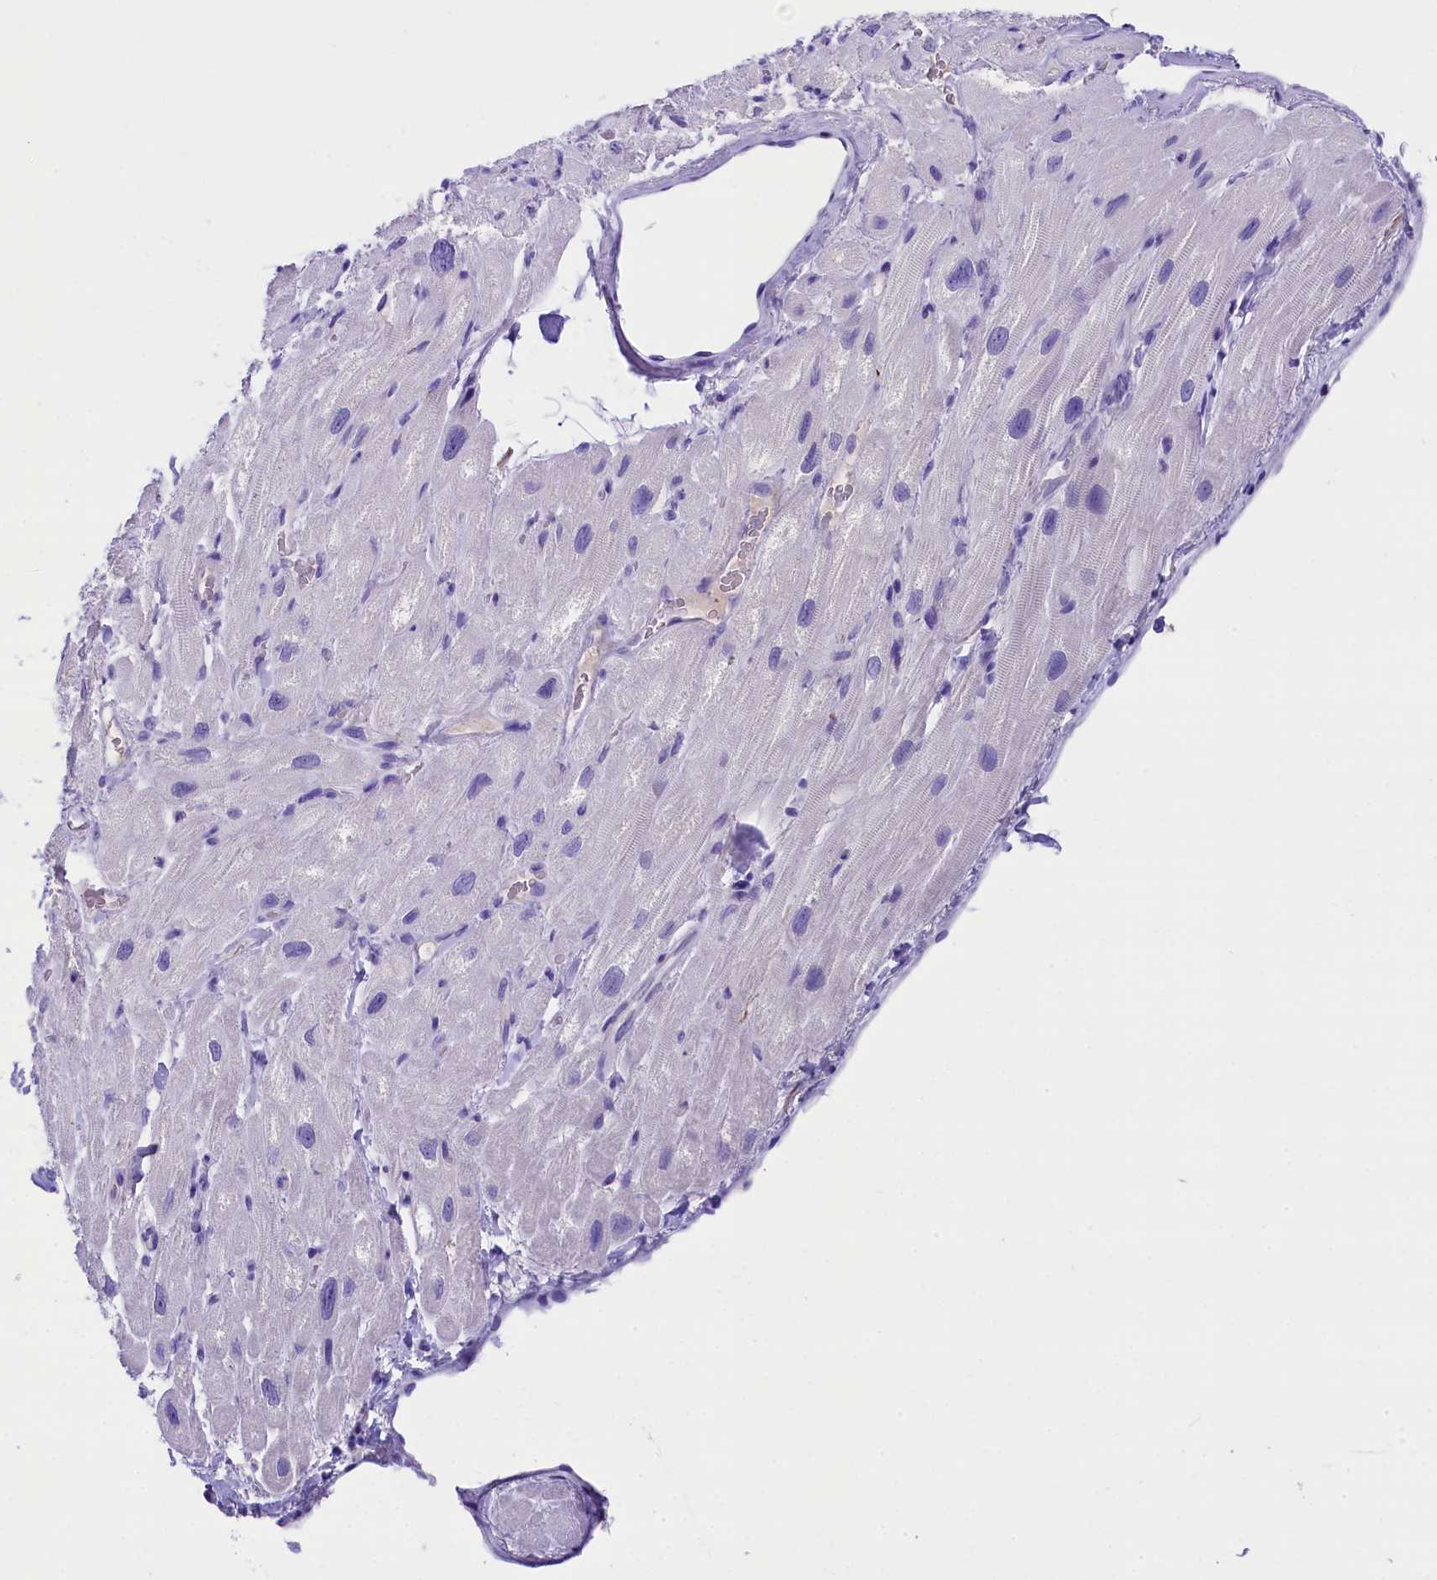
{"staining": {"intensity": "weak", "quantity": "<25%", "location": "cytoplasmic/membranous"}, "tissue": "heart muscle", "cell_type": "Cardiomyocytes", "image_type": "normal", "snomed": [{"axis": "morphology", "description": "Normal tissue, NOS"}, {"axis": "topography", "description": "Heart"}], "caption": "DAB (3,3'-diaminobenzidine) immunohistochemical staining of benign human heart muscle shows no significant positivity in cardiomyocytes.", "gene": "SKIDA1", "patient": {"sex": "male", "age": 65}}